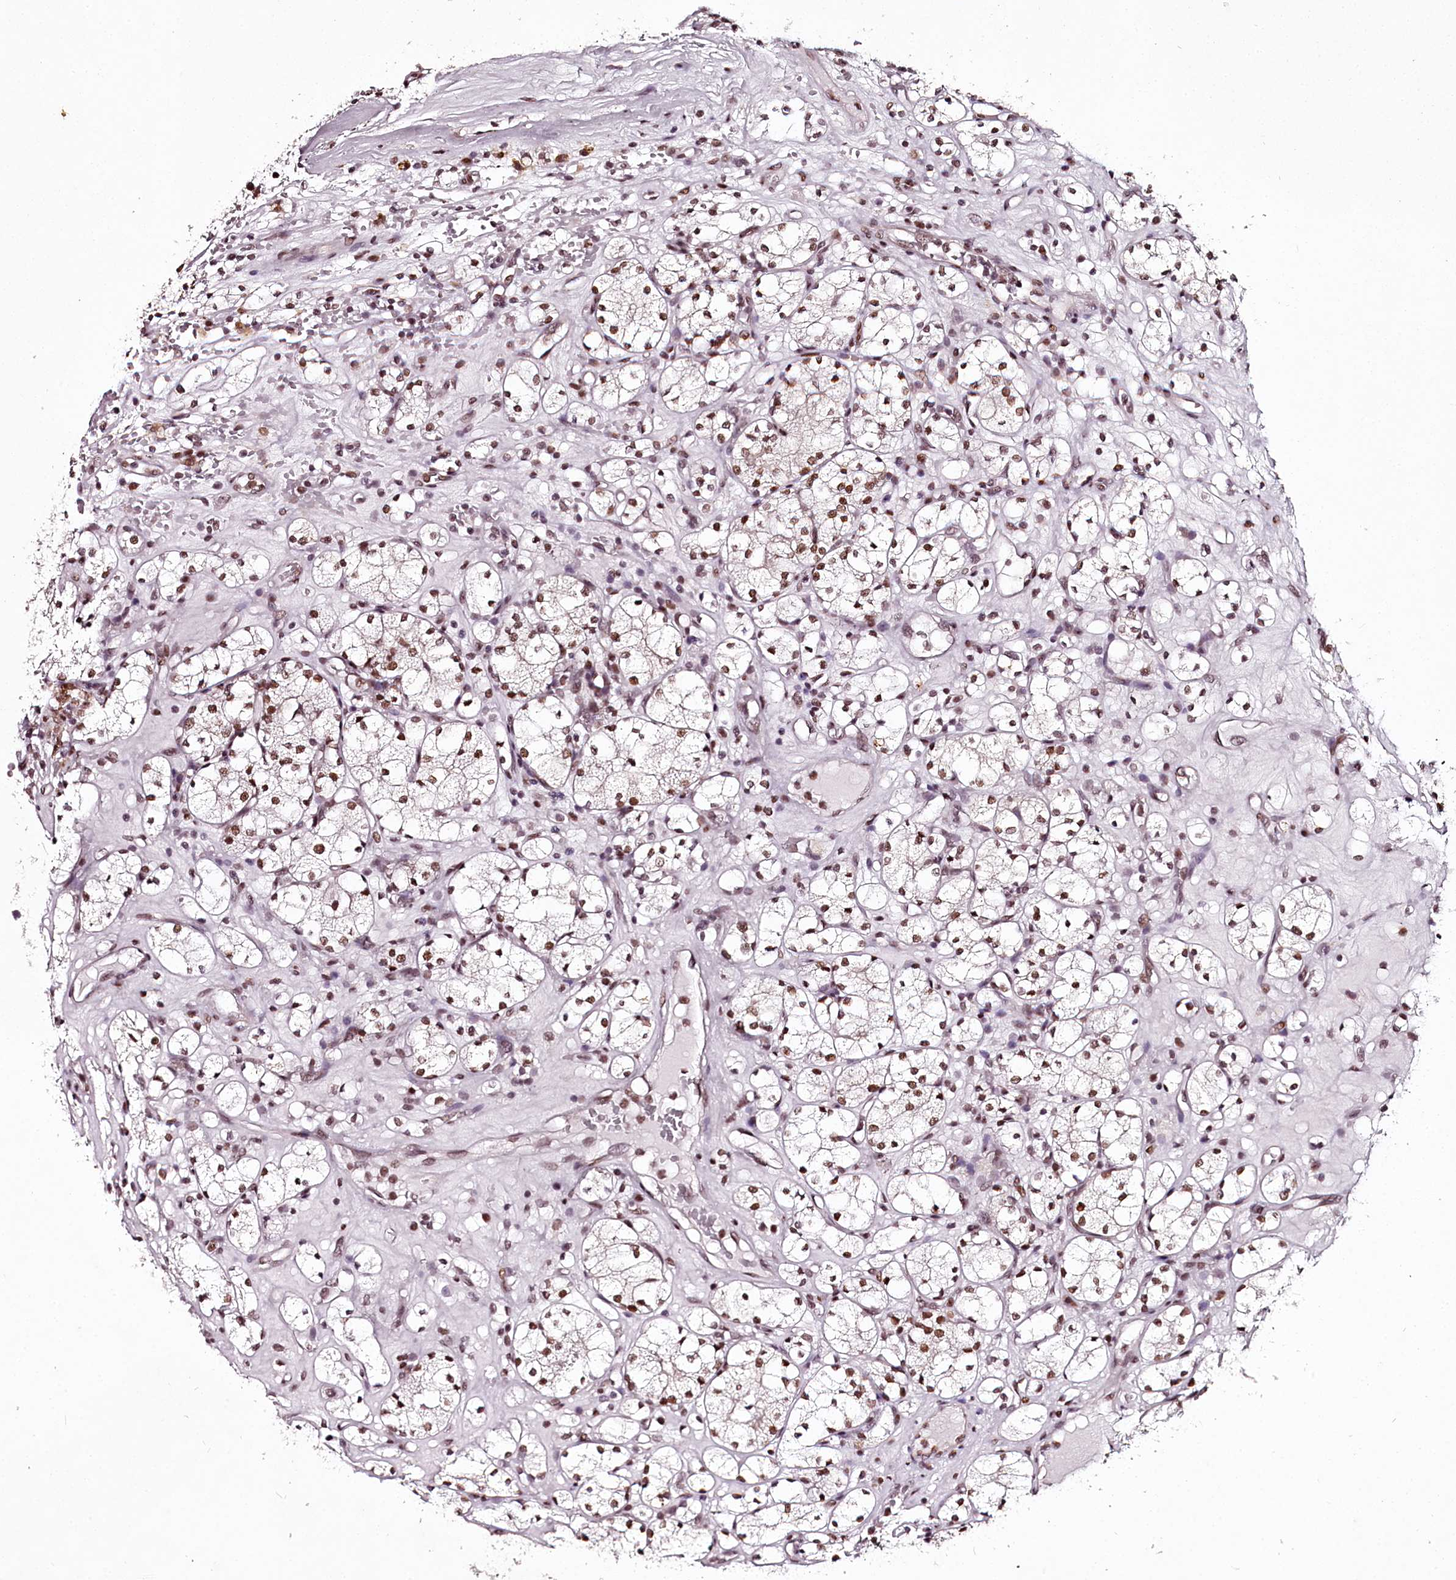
{"staining": {"intensity": "moderate", "quantity": ">75%", "location": "nuclear"}, "tissue": "renal cancer", "cell_type": "Tumor cells", "image_type": "cancer", "snomed": [{"axis": "morphology", "description": "Adenocarcinoma, NOS"}, {"axis": "topography", "description": "Kidney"}], "caption": "Renal adenocarcinoma tissue displays moderate nuclear staining in approximately >75% of tumor cells", "gene": "PSPC1", "patient": {"sex": "male", "age": 77}}